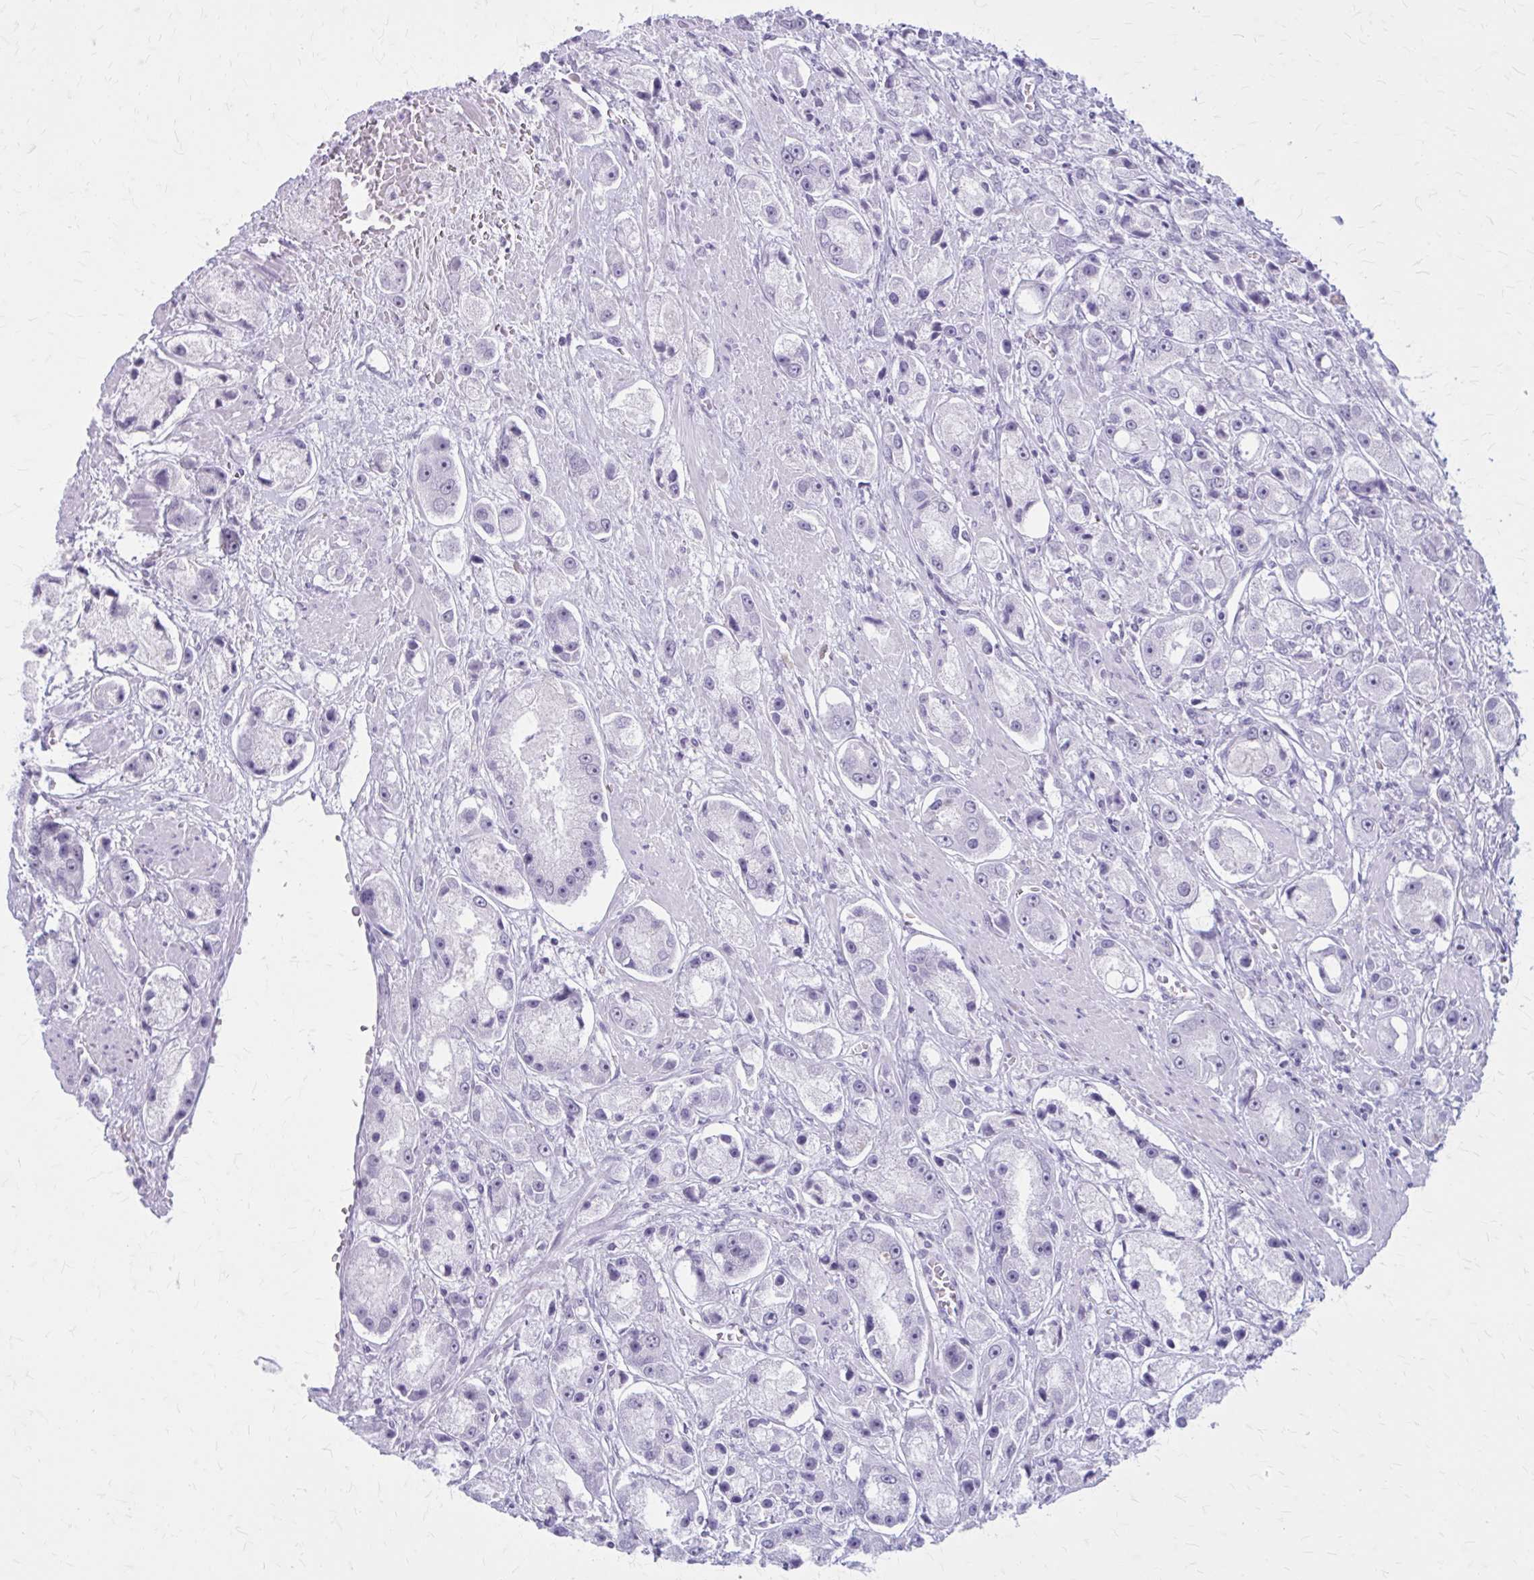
{"staining": {"intensity": "negative", "quantity": "none", "location": "none"}, "tissue": "prostate cancer", "cell_type": "Tumor cells", "image_type": "cancer", "snomed": [{"axis": "morphology", "description": "Adenocarcinoma, High grade"}, {"axis": "topography", "description": "Prostate"}], "caption": "Immunohistochemical staining of human prostate cancer displays no significant expression in tumor cells. (Stains: DAB immunohistochemistry with hematoxylin counter stain, Microscopy: brightfield microscopy at high magnification).", "gene": "GAD1", "patient": {"sex": "male", "age": 67}}